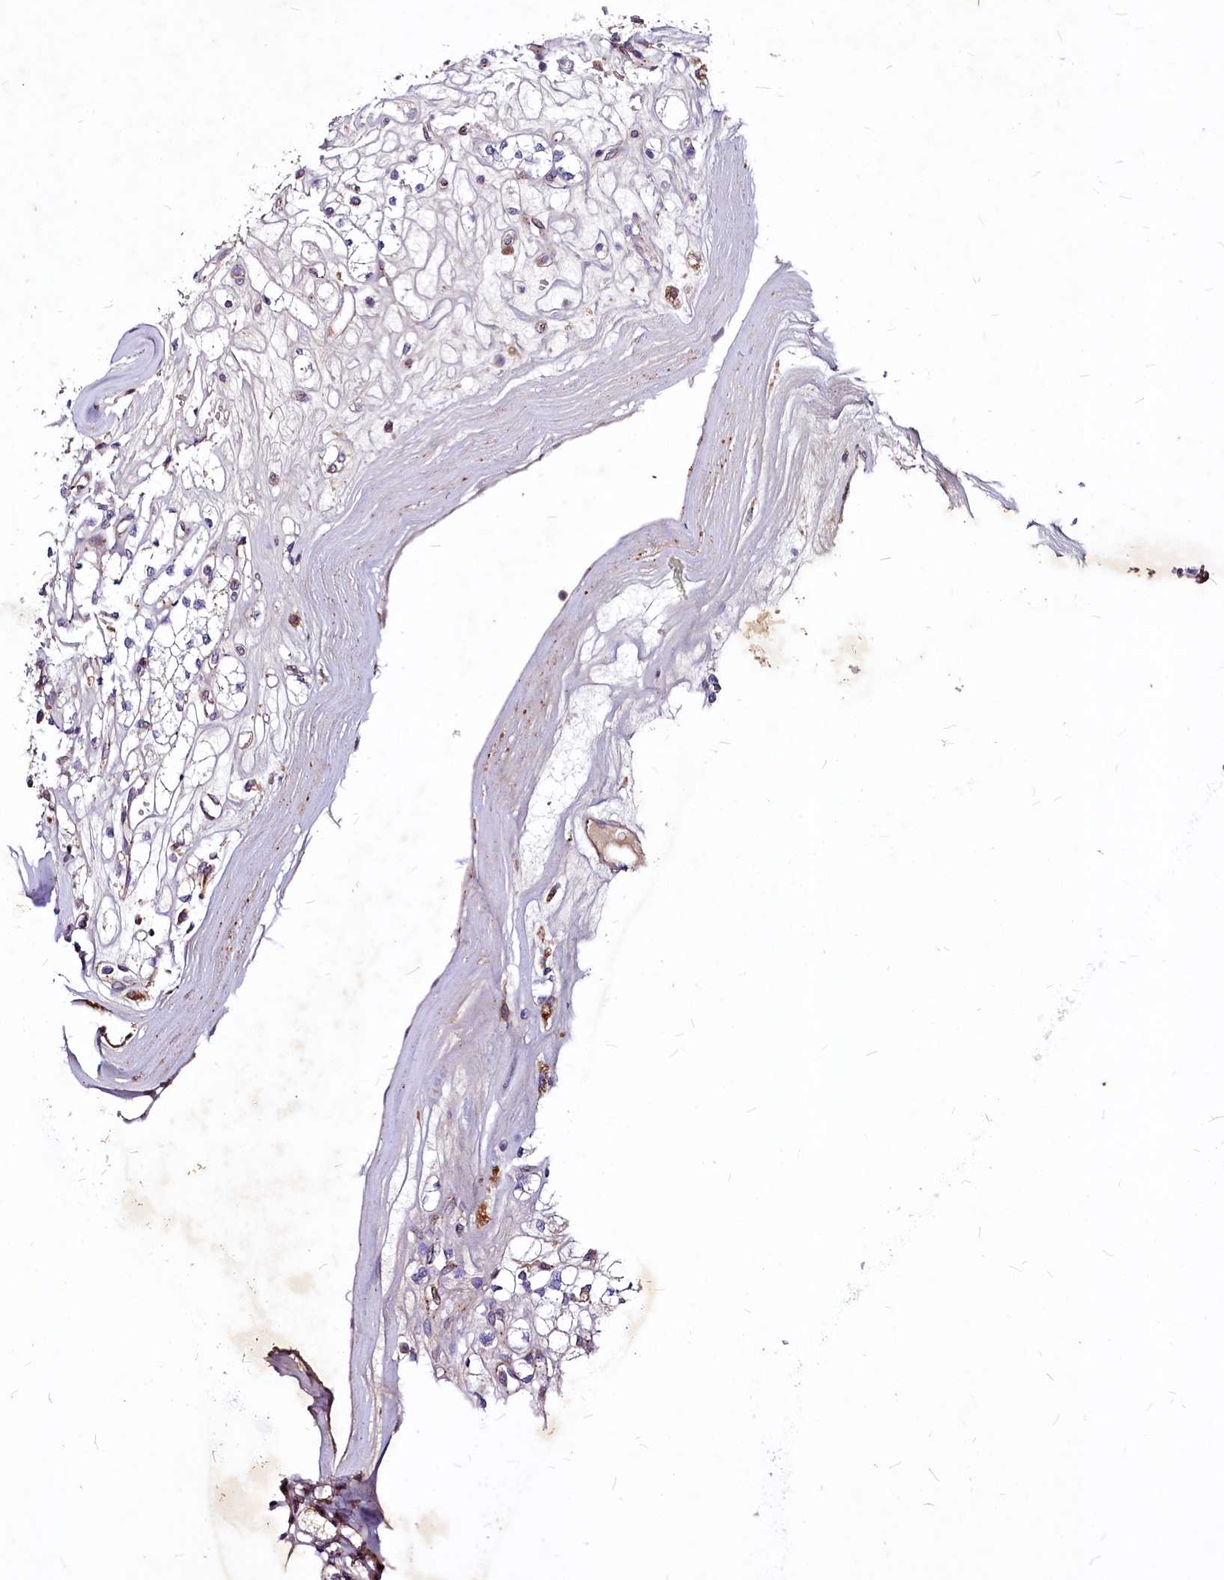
{"staining": {"intensity": "negative", "quantity": "none", "location": "none"}, "tissue": "renal cancer", "cell_type": "Tumor cells", "image_type": "cancer", "snomed": [{"axis": "morphology", "description": "Adenocarcinoma, NOS"}, {"axis": "topography", "description": "Kidney"}], "caption": "Immunohistochemical staining of renal cancer demonstrates no significant expression in tumor cells. (Stains: DAB (3,3'-diaminobenzidine) immunohistochemistry with hematoxylin counter stain, Microscopy: brightfield microscopy at high magnification).", "gene": "C11orf86", "patient": {"sex": "male", "age": 77}}